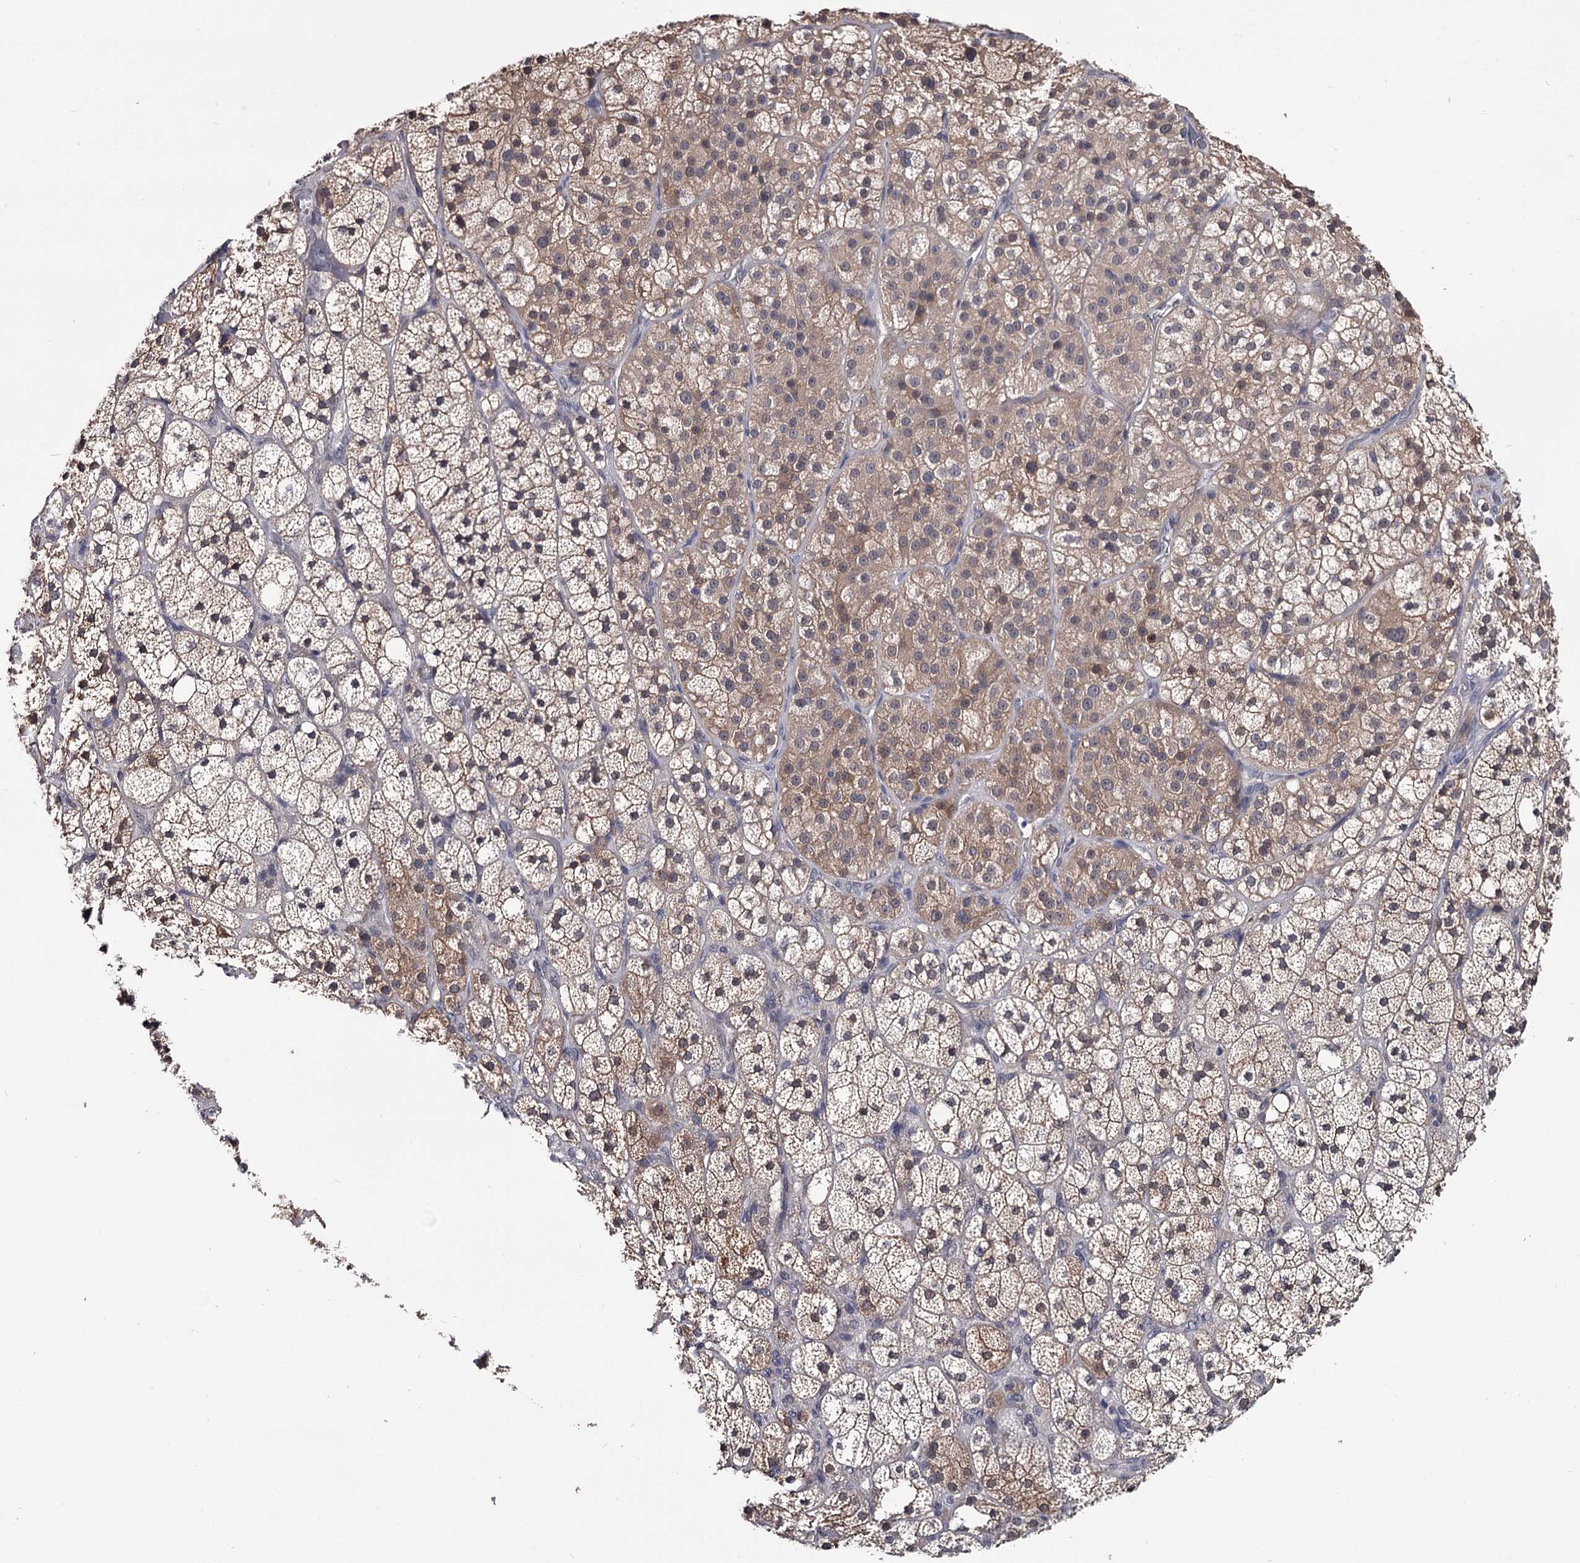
{"staining": {"intensity": "moderate", "quantity": "25%-75%", "location": "cytoplasmic/membranous,nuclear"}, "tissue": "adrenal gland", "cell_type": "Glandular cells", "image_type": "normal", "snomed": [{"axis": "morphology", "description": "Normal tissue, NOS"}, {"axis": "topography", "description": "Adrenal gland"}], "caption": "DAB (3,3'-diaminobenzidine) immunohistochemical staining of unremarkable adrenal gland exhibits moderate cytoplasmic/membranous,nuclear protein positivity in about 25%-75% of glandular cells. Immunohistochemistry (ihc) stains the protein of interest in brown and the nuclei are stained blue.", "gene": "GSTO1", "patient": {"sex": "male", "age": 61}}